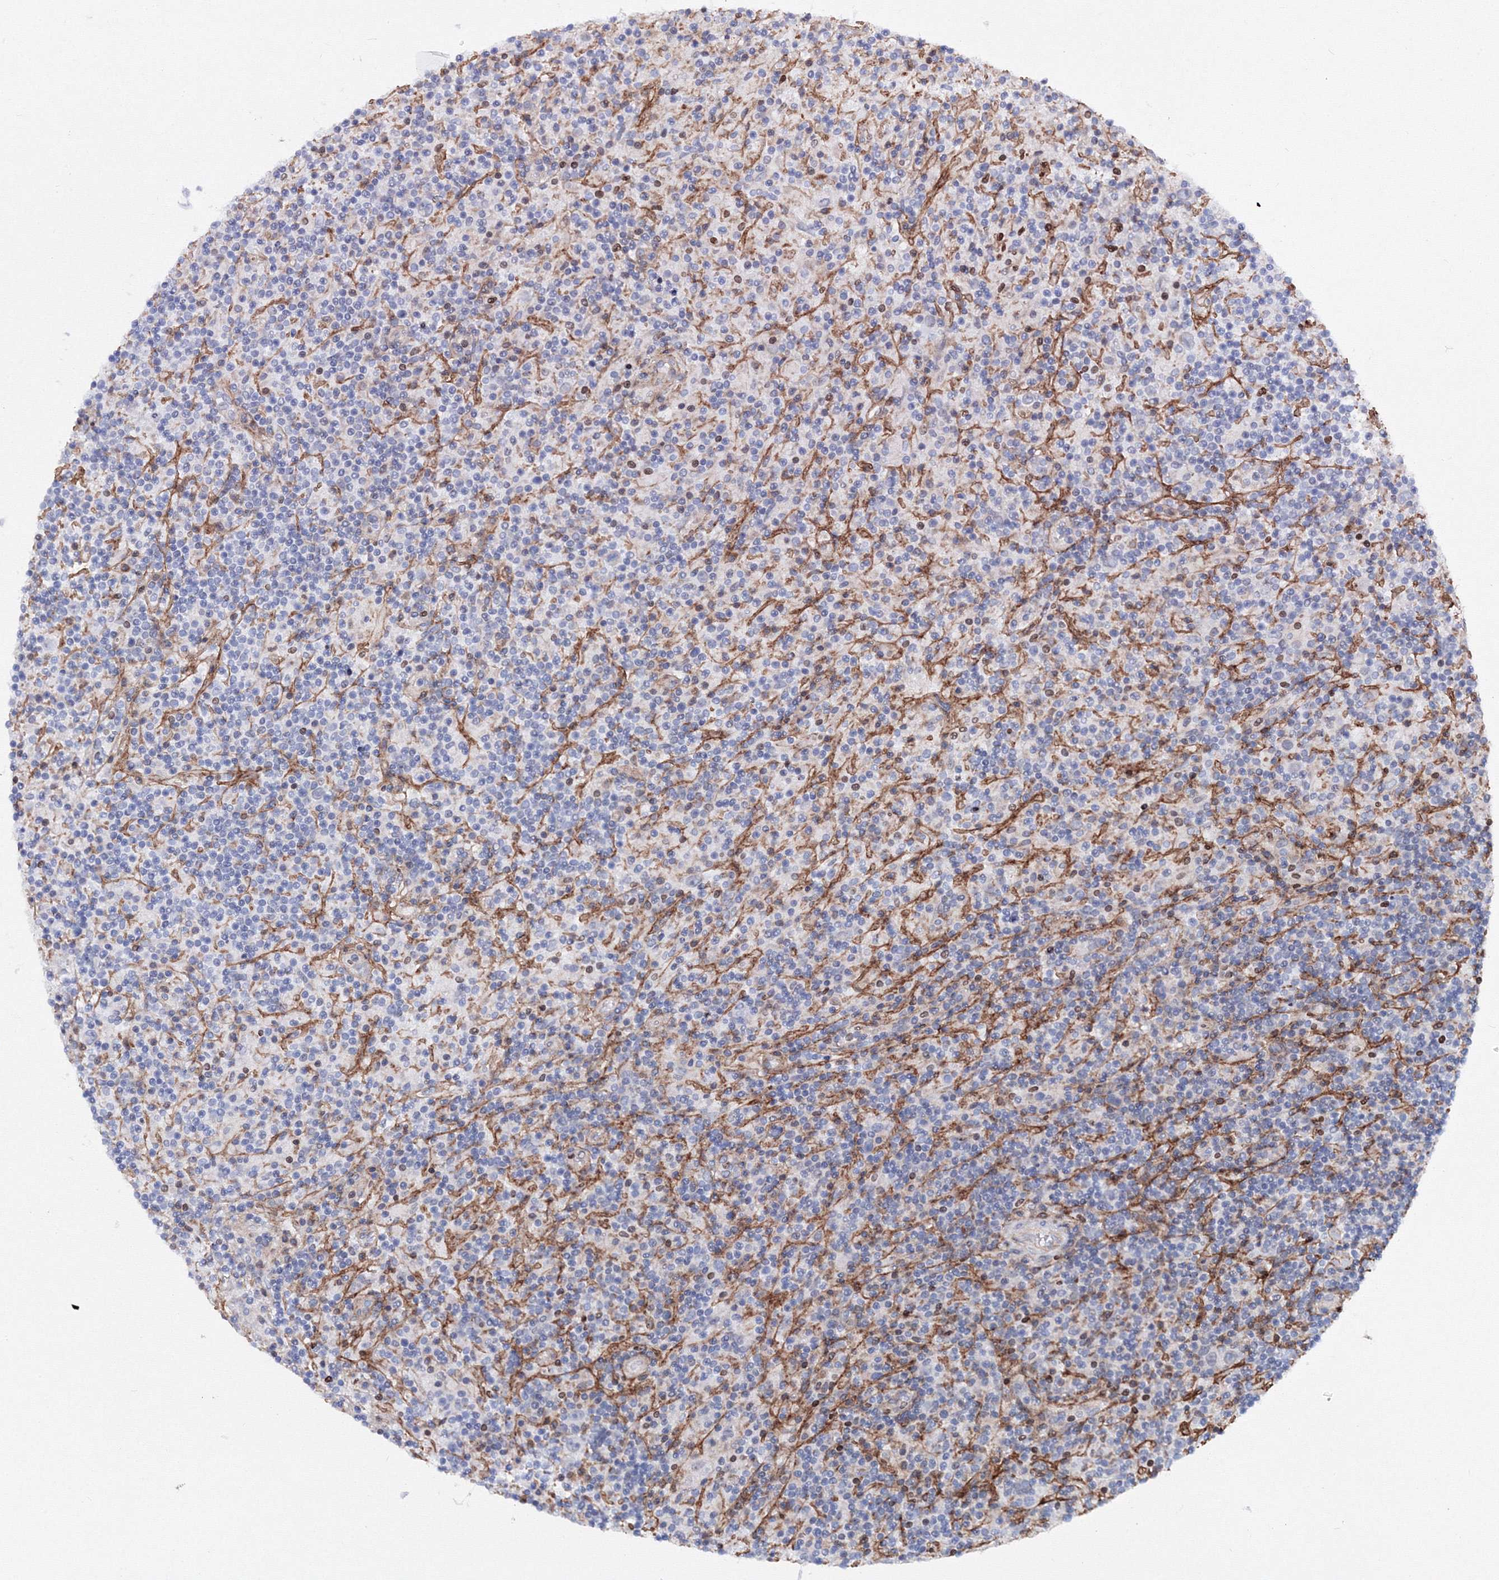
{"staining": {"intensity": "negative", "quantity": "none", "location": "none"}, "tissue": "lymphoma", "cell_type": "Tumor cells", "image_type": "cancer", "snomed": [{"axis": "morphology", "description": "Hodgkin's disease, NOS"}, {"axis": "topography", "description": "Lymph node"}], "caption": "Tumor cells are negative for protein expression in human Hodgkin's disease. (DAB (3,3'-diaminobenzidine) immunohistochemistry (IHC) visualized using brightfield microscopy, high magnification).", "gene": "C11orf52", "patient": {"sex": "male", "age": 70}}